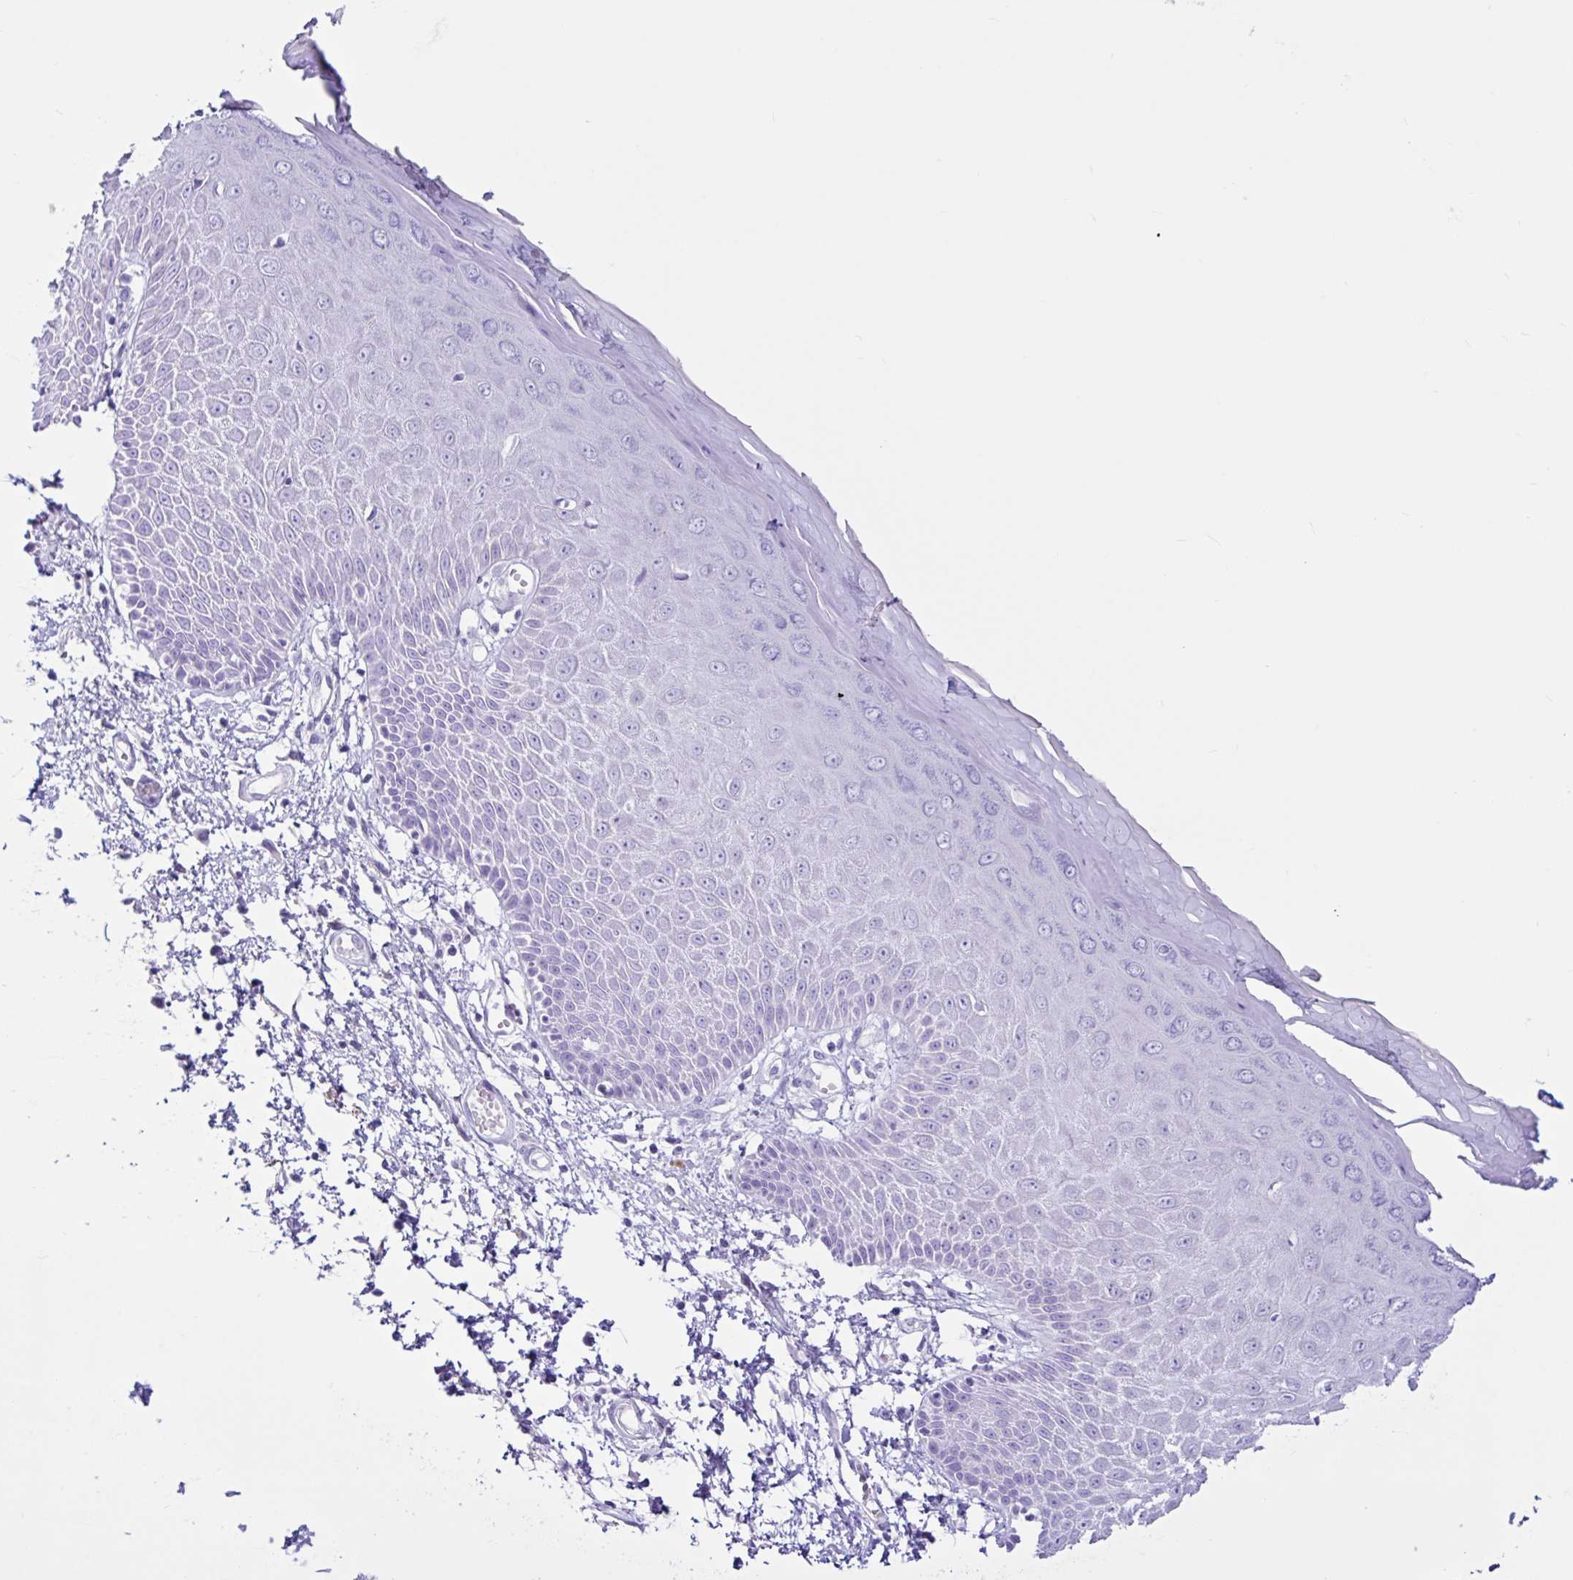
{"staining": {"intensity": "negative", "quantity": "none", "location": "none"}, "tissue": "skin", "cell_type": "Epidermal cells", "image_type": "normal", "snomed": [{"axis": "morphology", "description": "Normal tissue, NOS"}, {"axis": "topography", "description": "Anal"}, {"axis": "topography", "description": "Peripheral nerve tissue"}], "caption": "A photomicrograph of skin stained for a protein displays no brown staining in epidermal cells.", "gene": "CYP19A1", "patient": {"sex": "male", "age": 78}}